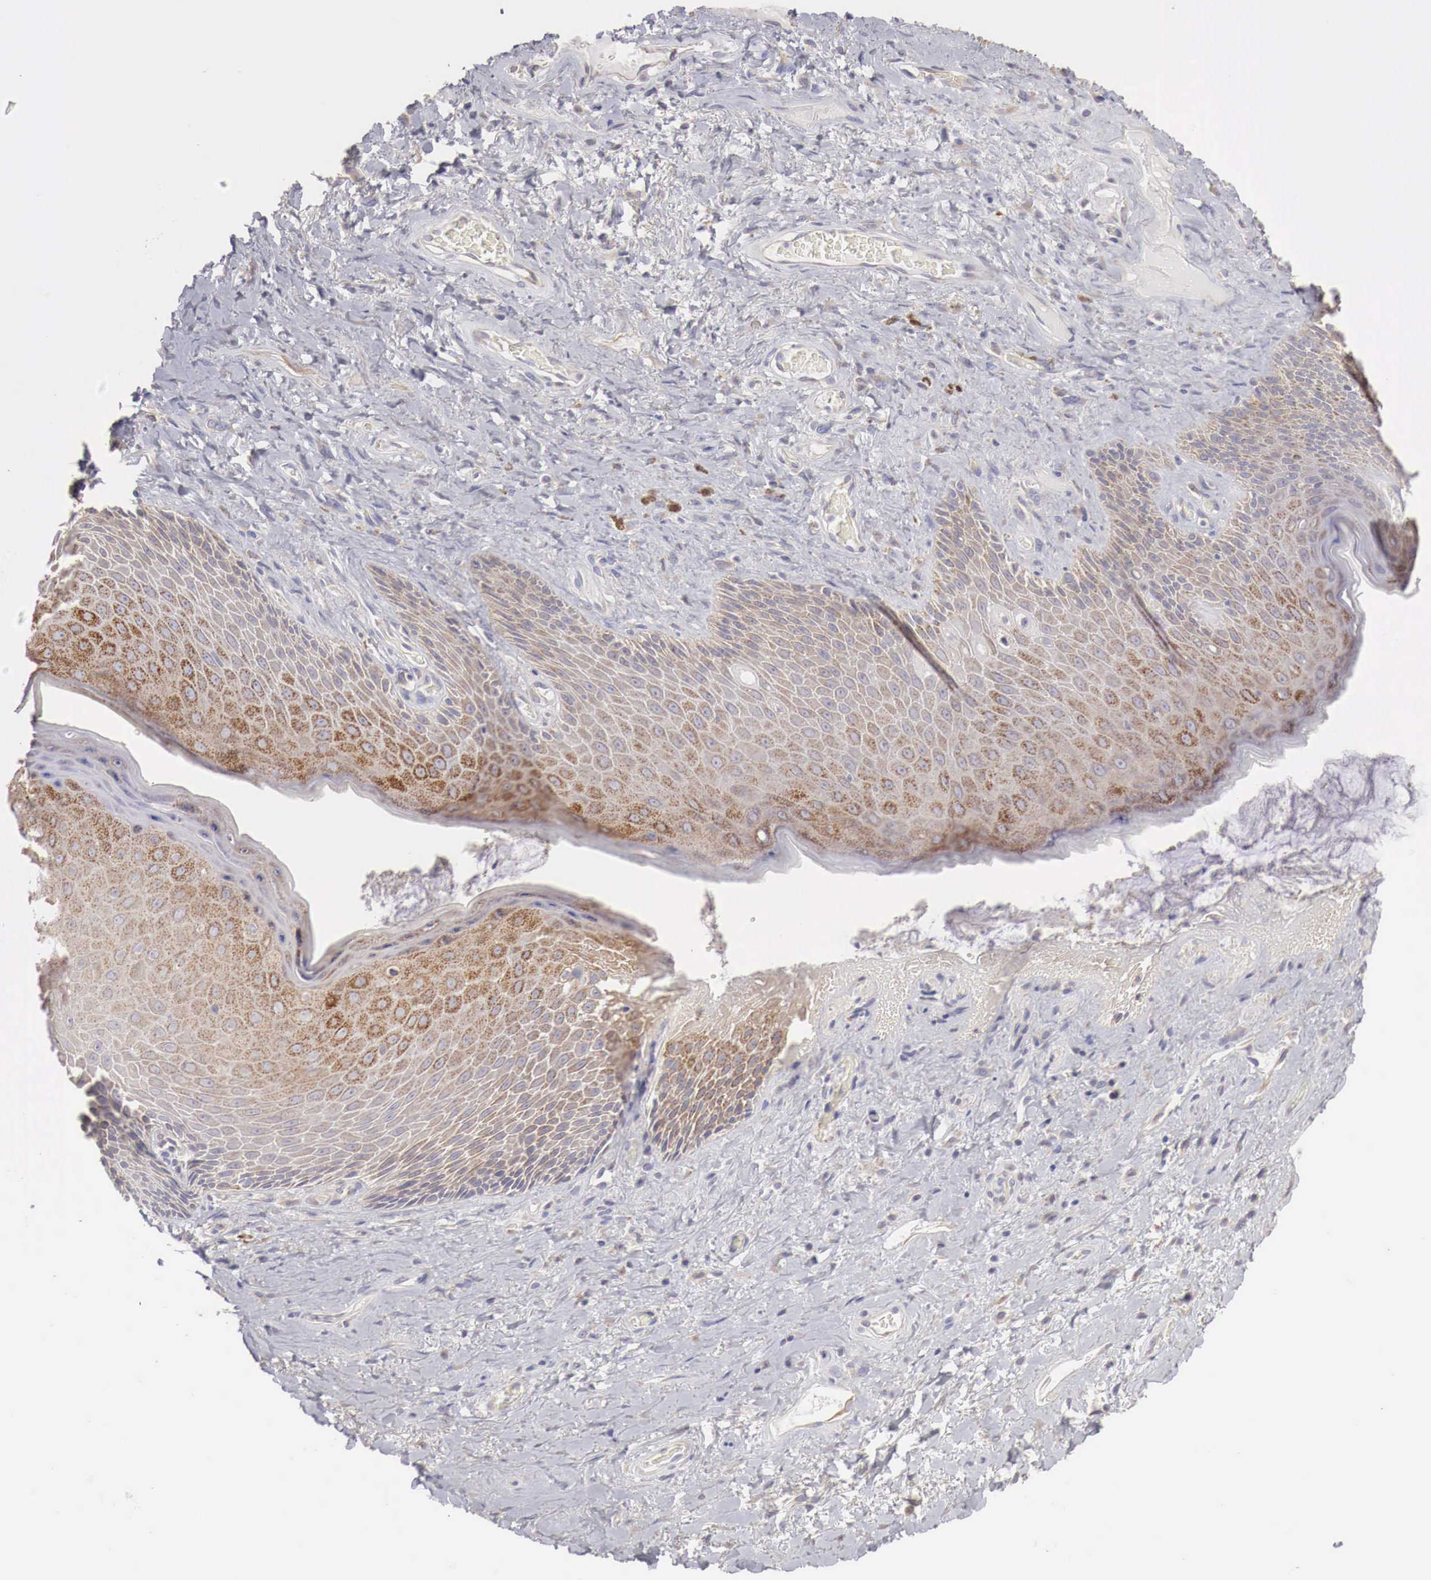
{"staining": {"intensity": "weak", "quantity": "25%-75%", "location": "cytoplasmic/membranous"}, "tissue": "skin", "cell_type": "Epidermal cells", "image_type": "normal", "snomed": [{"axis": "morphology", "description": "Normal tissue, NOS"}, {"axis": "topography", "description": "Anal"}], "caption": "Immunohistochemistry (IHC) staining of normal skin, which displays low levels of weak cytoplasmic/membranous staining in approximately 25%-75% of epidermal cells indicating weak cytoplasmic/membranous protein expression. The staining was performed using DAB (3,3'-diaminobenzidine) (brown) for protein detection and nuclei were counterstained in hematoxylin (blue).", "gene": "NSDHL", "patient": {"sex": "male", "age": 78}}